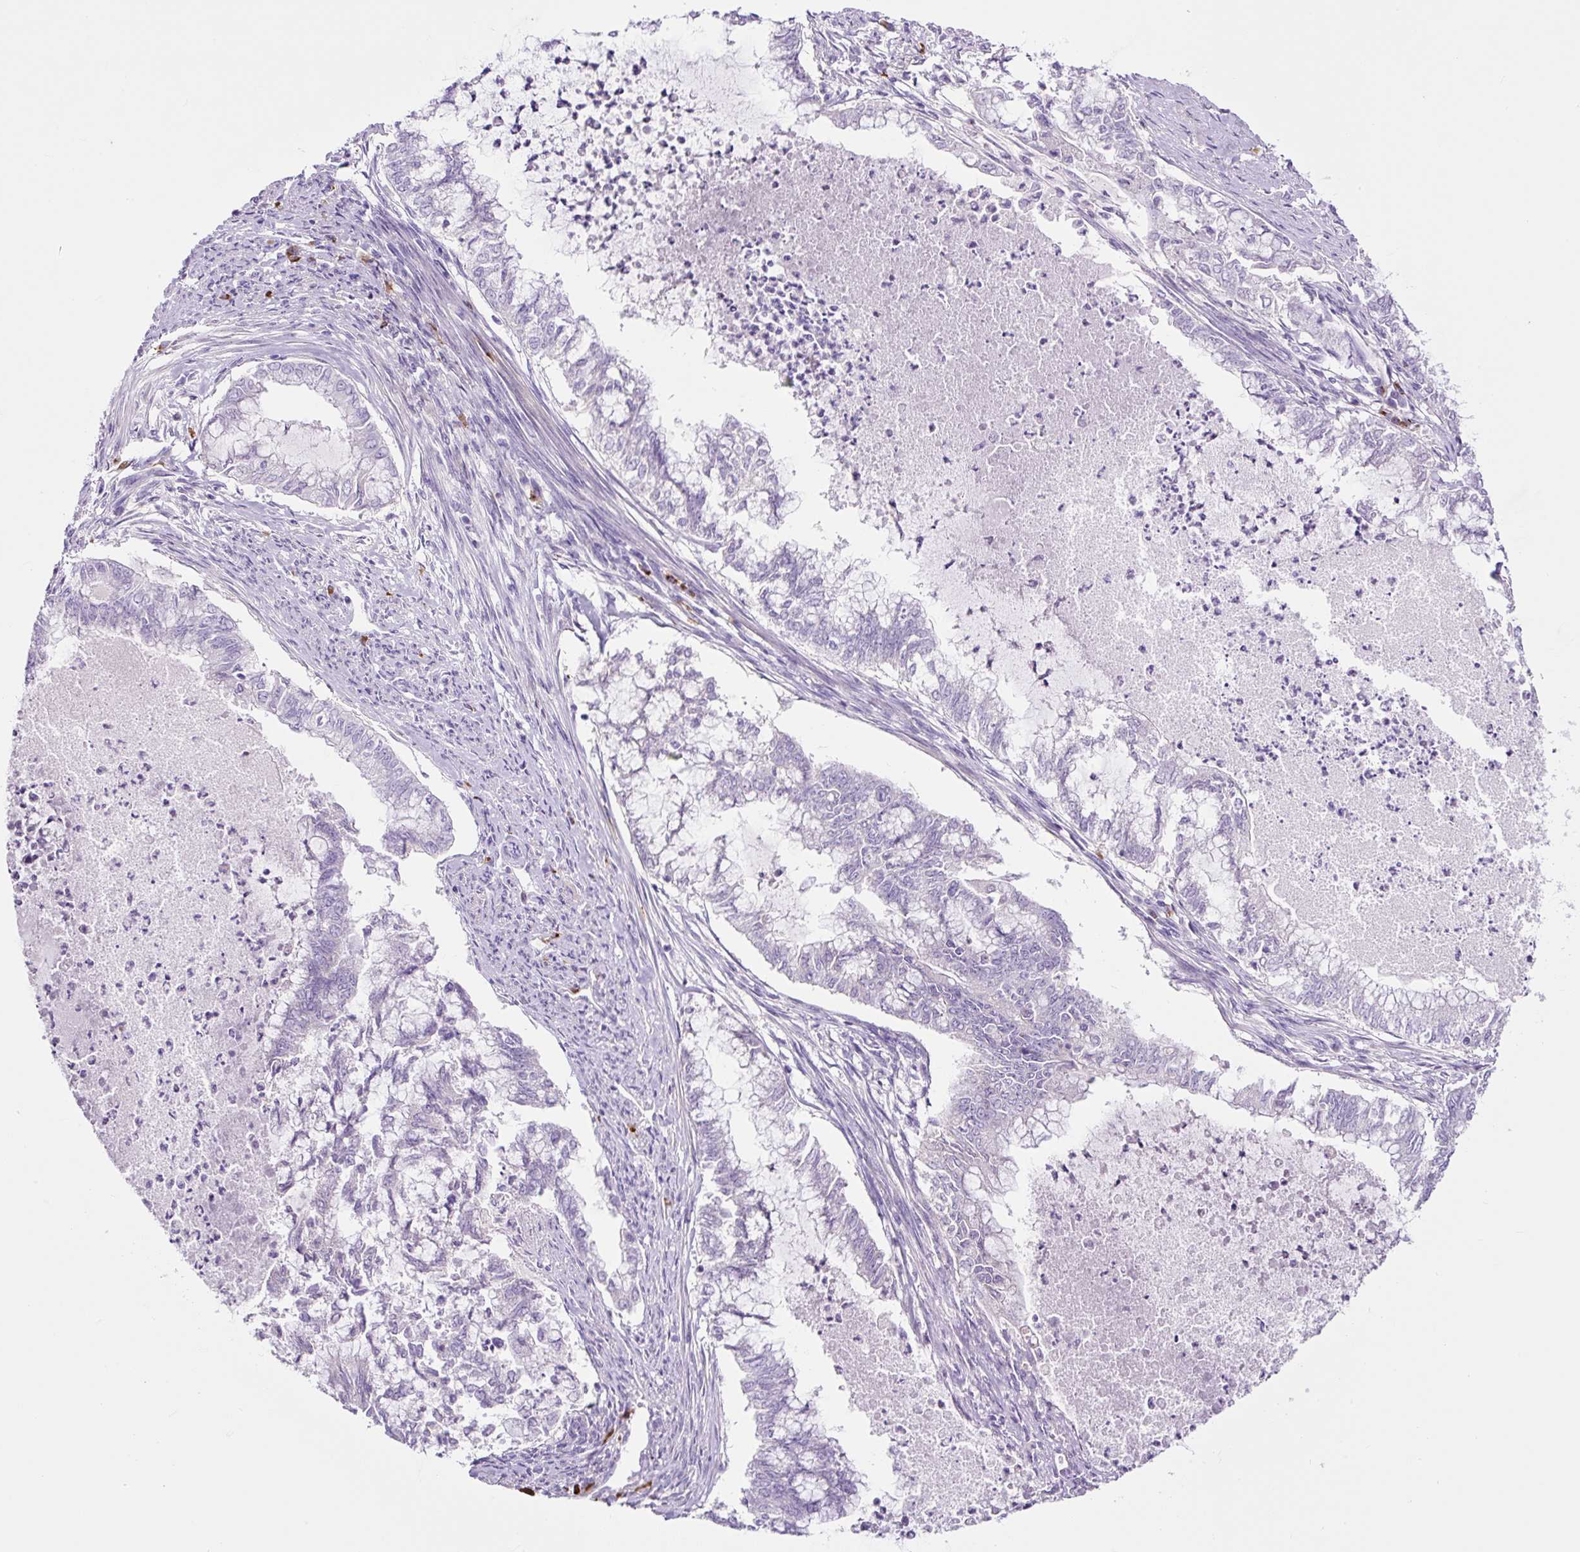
{"staining": {"intensity": "negative", "quantity": "none", "location": "none"}, "tissue": "endometrial cancer", "cell_type": "Tumor cells", "image_type": "cancer", "snomed": [{"axis": "morphology", "description": "Adenocarcinoma, NOS"}, {"axis": "topography", "description": "Endometrium"}], "caption": "There is no significant expression in tumor cells of adenocarcinoma (endometrial). (Brightfield microscopy of DAB immunohistochemistry (IHC) at high magnification).", "gene": "RNF212B", "patient": {"sex": "female", "age": 79}}